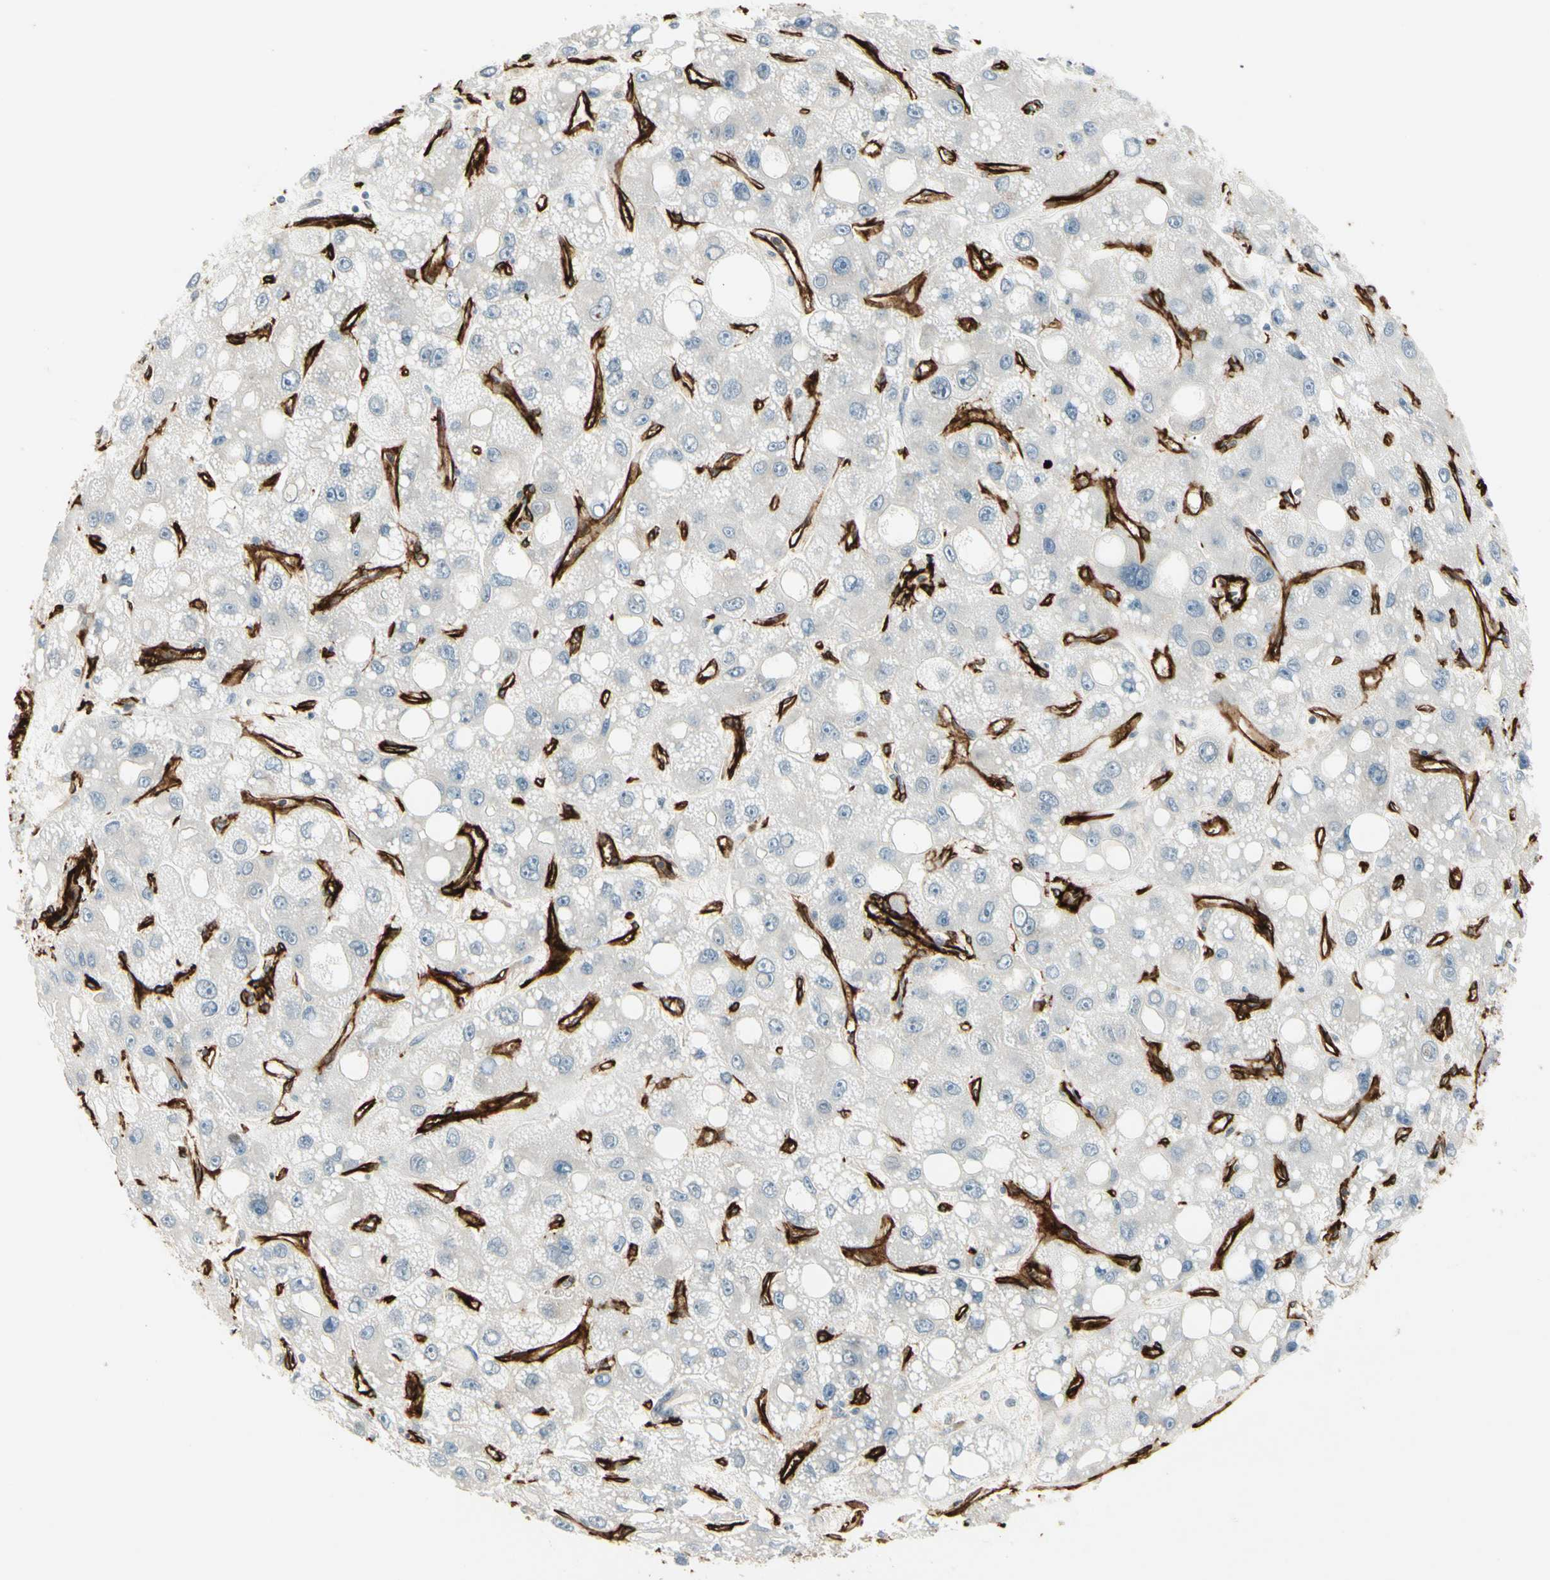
{"staining": {"intensity": "negative", "quantity": "none", "location": "none"}, "tissue": "liver cancer", "cell_type": "Tumor cells", "image_type": "cancer", "snomed": [{"axis": "morphology", "description": "Carcinoma, Hepatocellular, NOS"}, {"axis": "topography", "description": "Liver"}], "caption": "Tumor cells are negative for protein expression in human liver cancer.", "gene": "MCAM", "patient": {"sex": "male", "age": 55}}